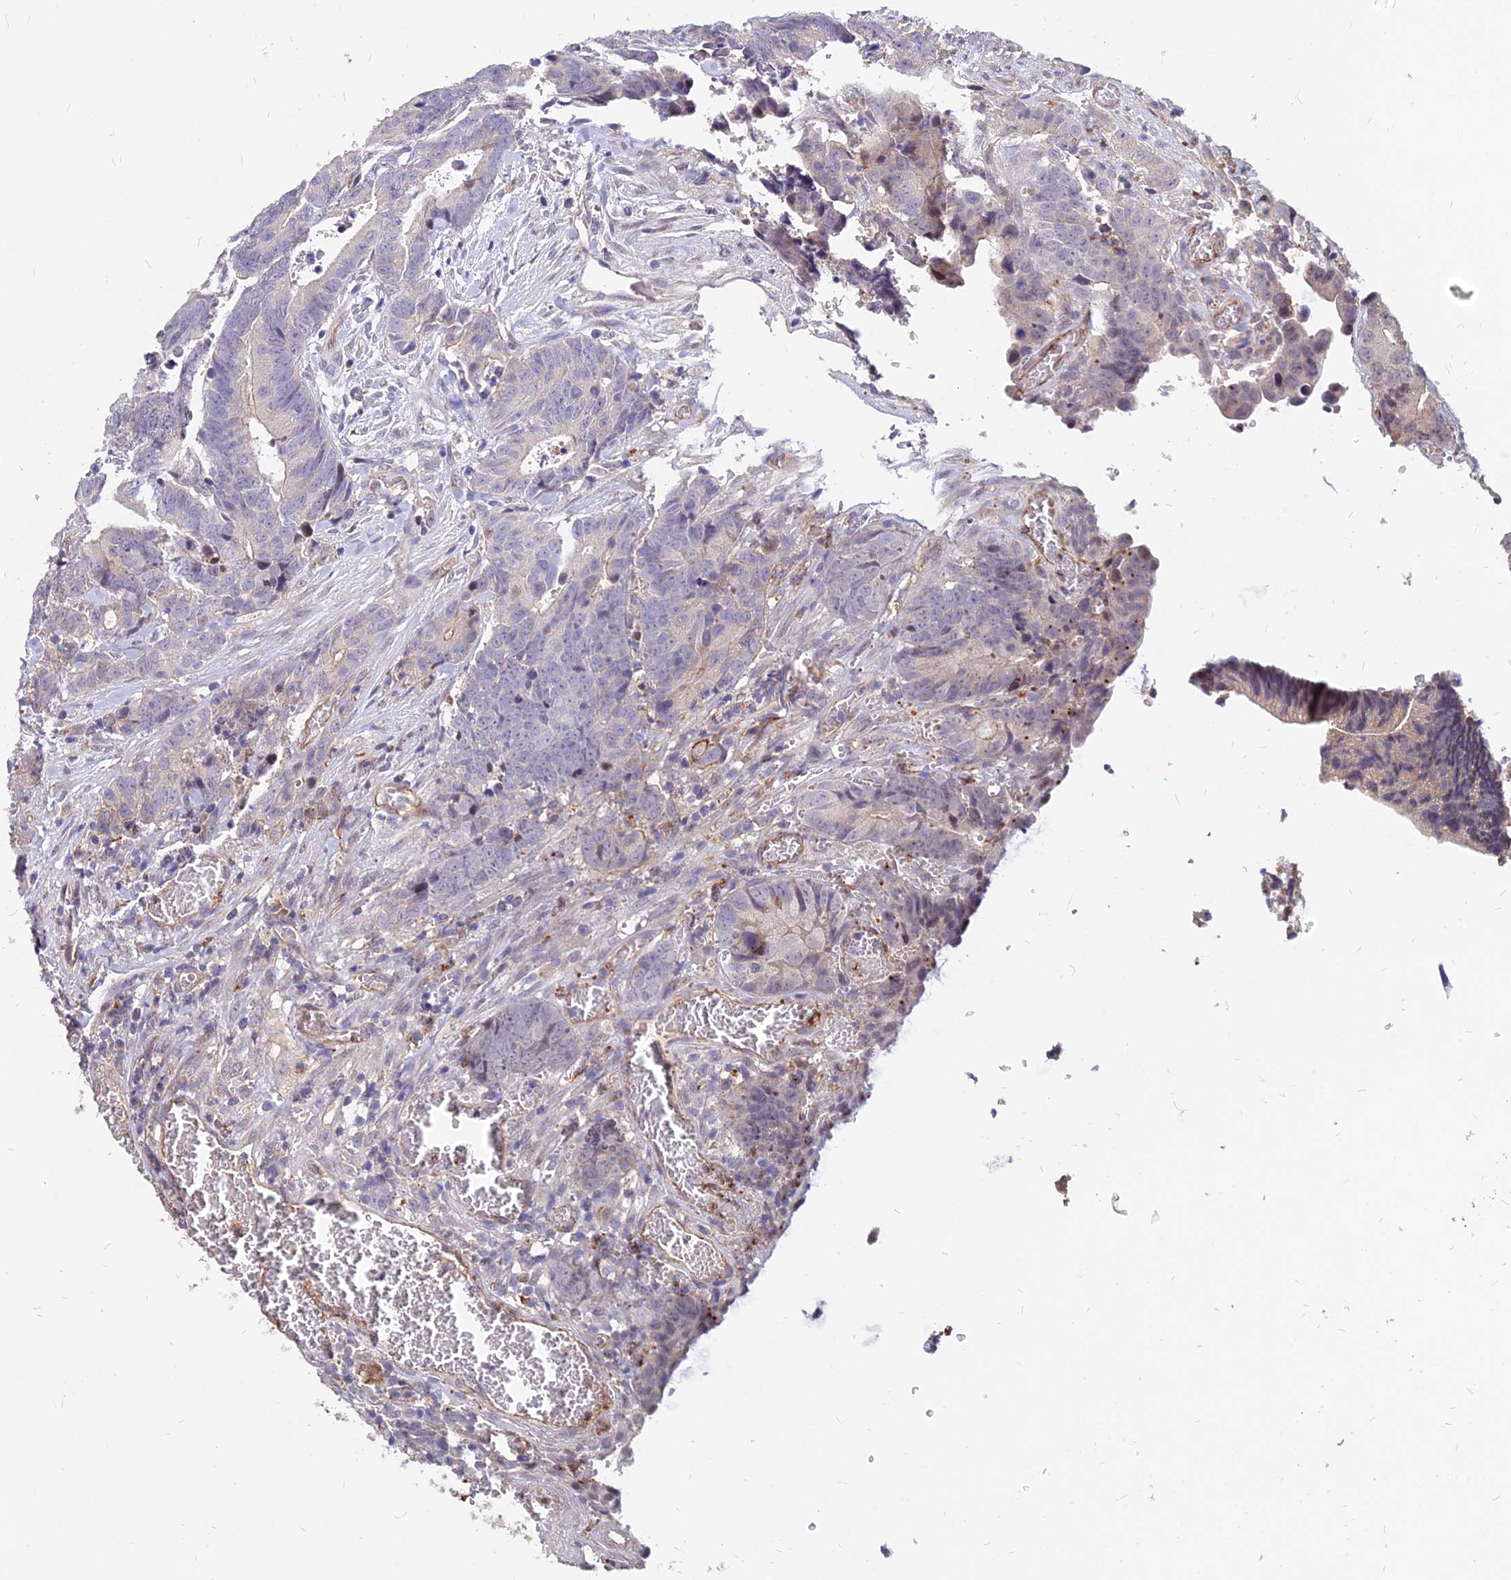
{"staining": {"intensity": "negative", "quantity": "none", "location": "none"}, "tissue": "colorectal cancer", "cell_type": "Tumor cells", "image_type": "cancer", "snomed": [{"axis": "morphology", "description": "Adenocarcinoma, NOS"}, {"axis": "topography", "description": "Colon"}], "caption": "DAB immunohistochemical staining of colorectal adenocarcinoma shows no significant expression in tumor cells. (DAB (3,3'-diaminobenzidine) immunohistochemistry, high magnification).", "gene": "C11orf68", "patient": {"sex": "female", "age": 57}}